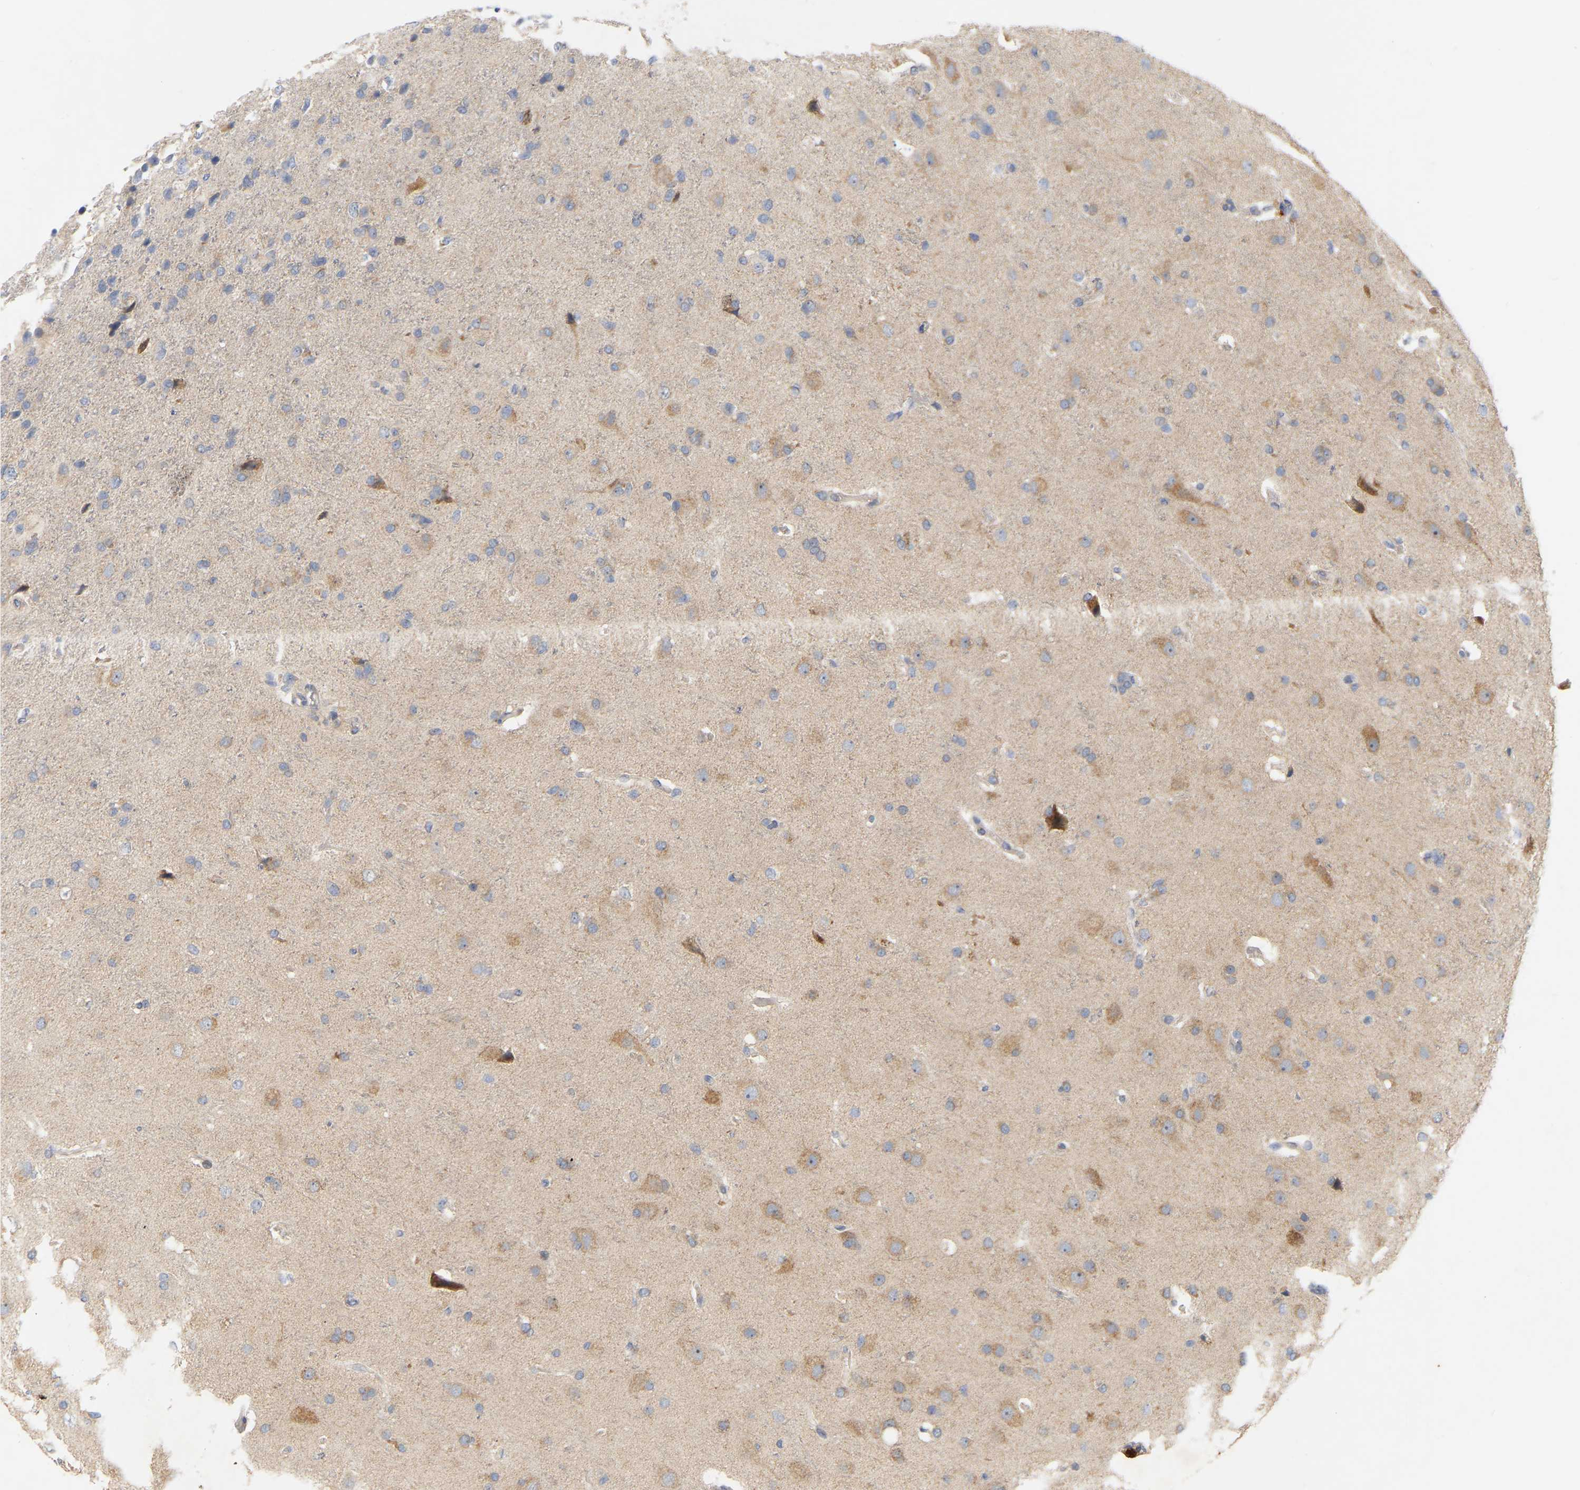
{"staining": {"intensity": "moderate", "quantity": "<25%", "location": "cytoplasmic/membranous"}, "tissue": "glioma", "cell_type": "Tumor cells", "image_type": "cancer", "snomed": [{"axis": "morphology", "description": "Glioma, malignant, High grade"}, {"axis": "topography", "description": "Brain"}], "caption": "The photomicrograph shows staining of malignant high-grade glioma, revealing moderate cytoplasmic/membranous protein staining (brown color) within tumor cells.", "gene": "MINDY4", "patient": {"sex": "female", "age": 58}}